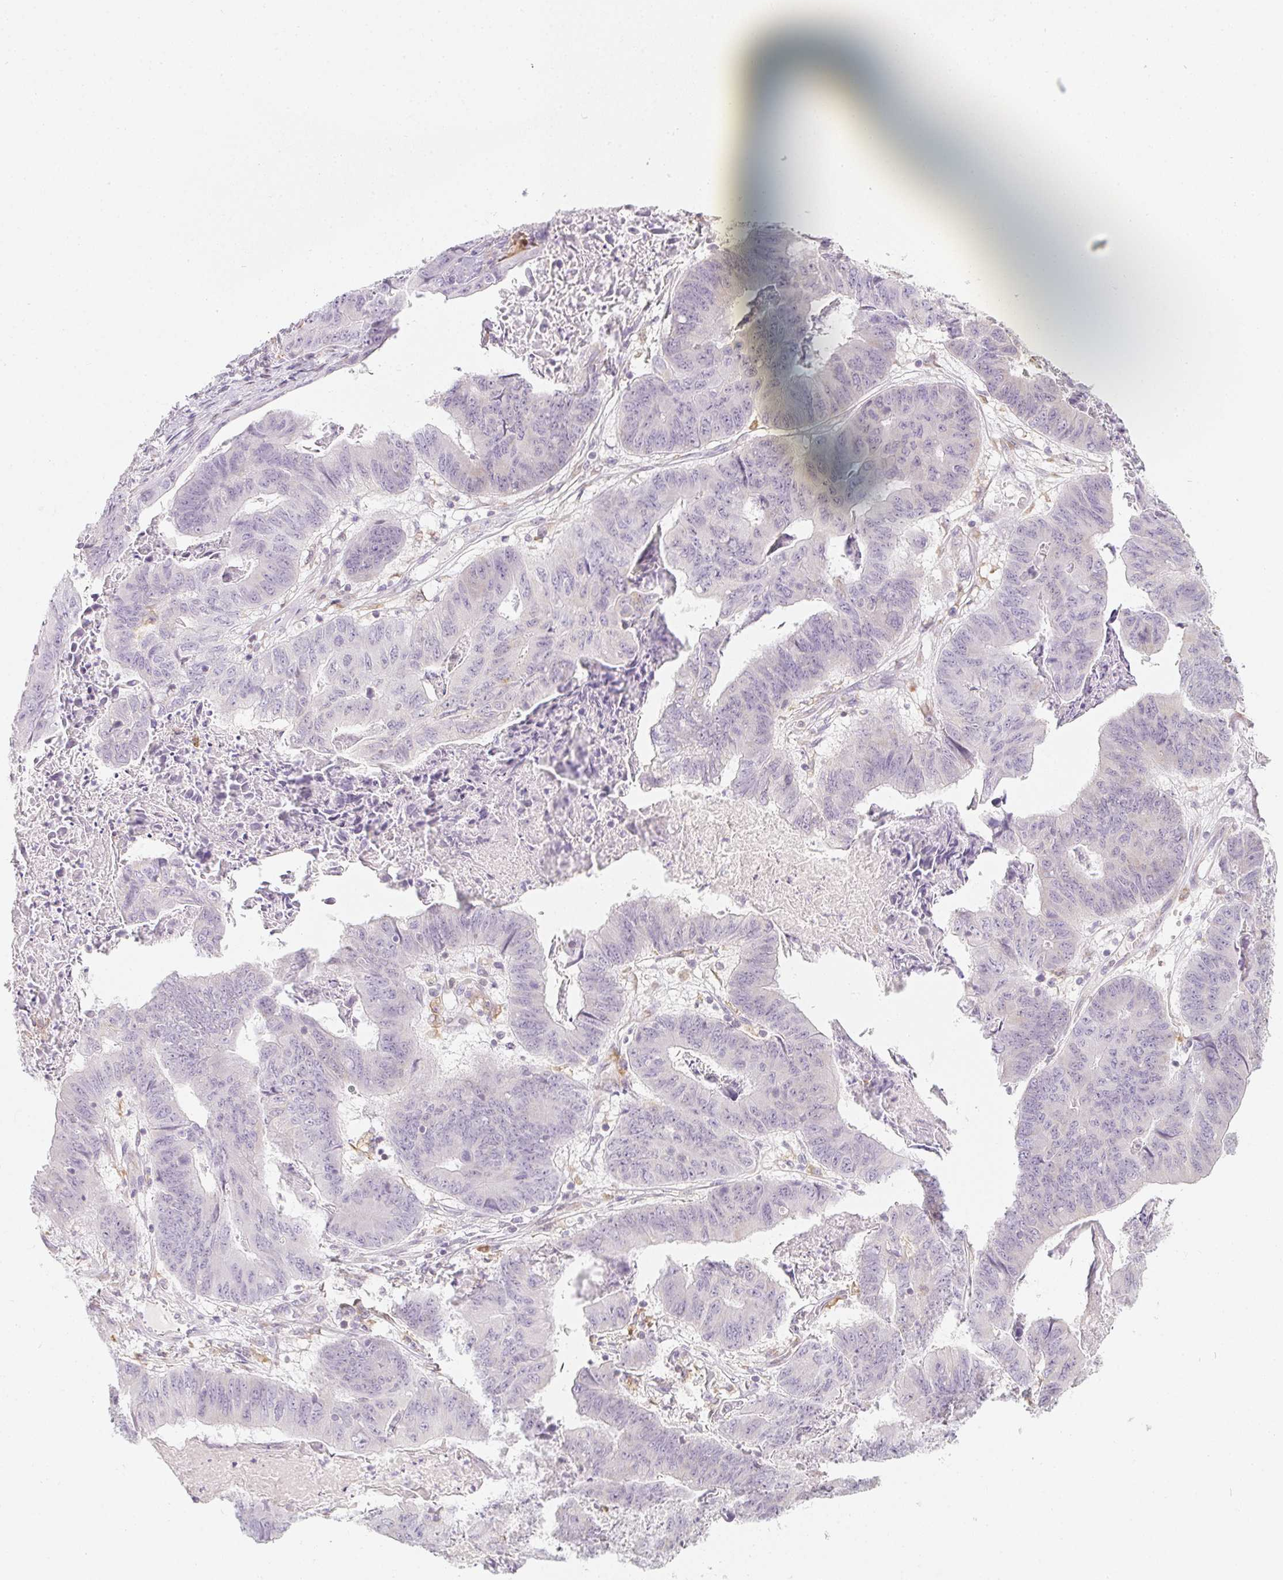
{"staining": {"intensity": "negative", "quantity": "none", "location": "none"}, "tissue": "stomach cancer", "cell_type": "Tumor cells", "image_type": "cancer", "snomed": [{"axis": "morphology", "description": "Adenocarcinoma, NOS"}, {"axis": "topography", "description": "Stomach, lower"}], "caption": "Immunohistochemistry (IHC) image of stomach cancer (adenocarcinoma) stained for a protein (brown), which shows no expression in tumor cells.", "gene": "SOAT1", "patient": {"sex": "male", "age": 77}}